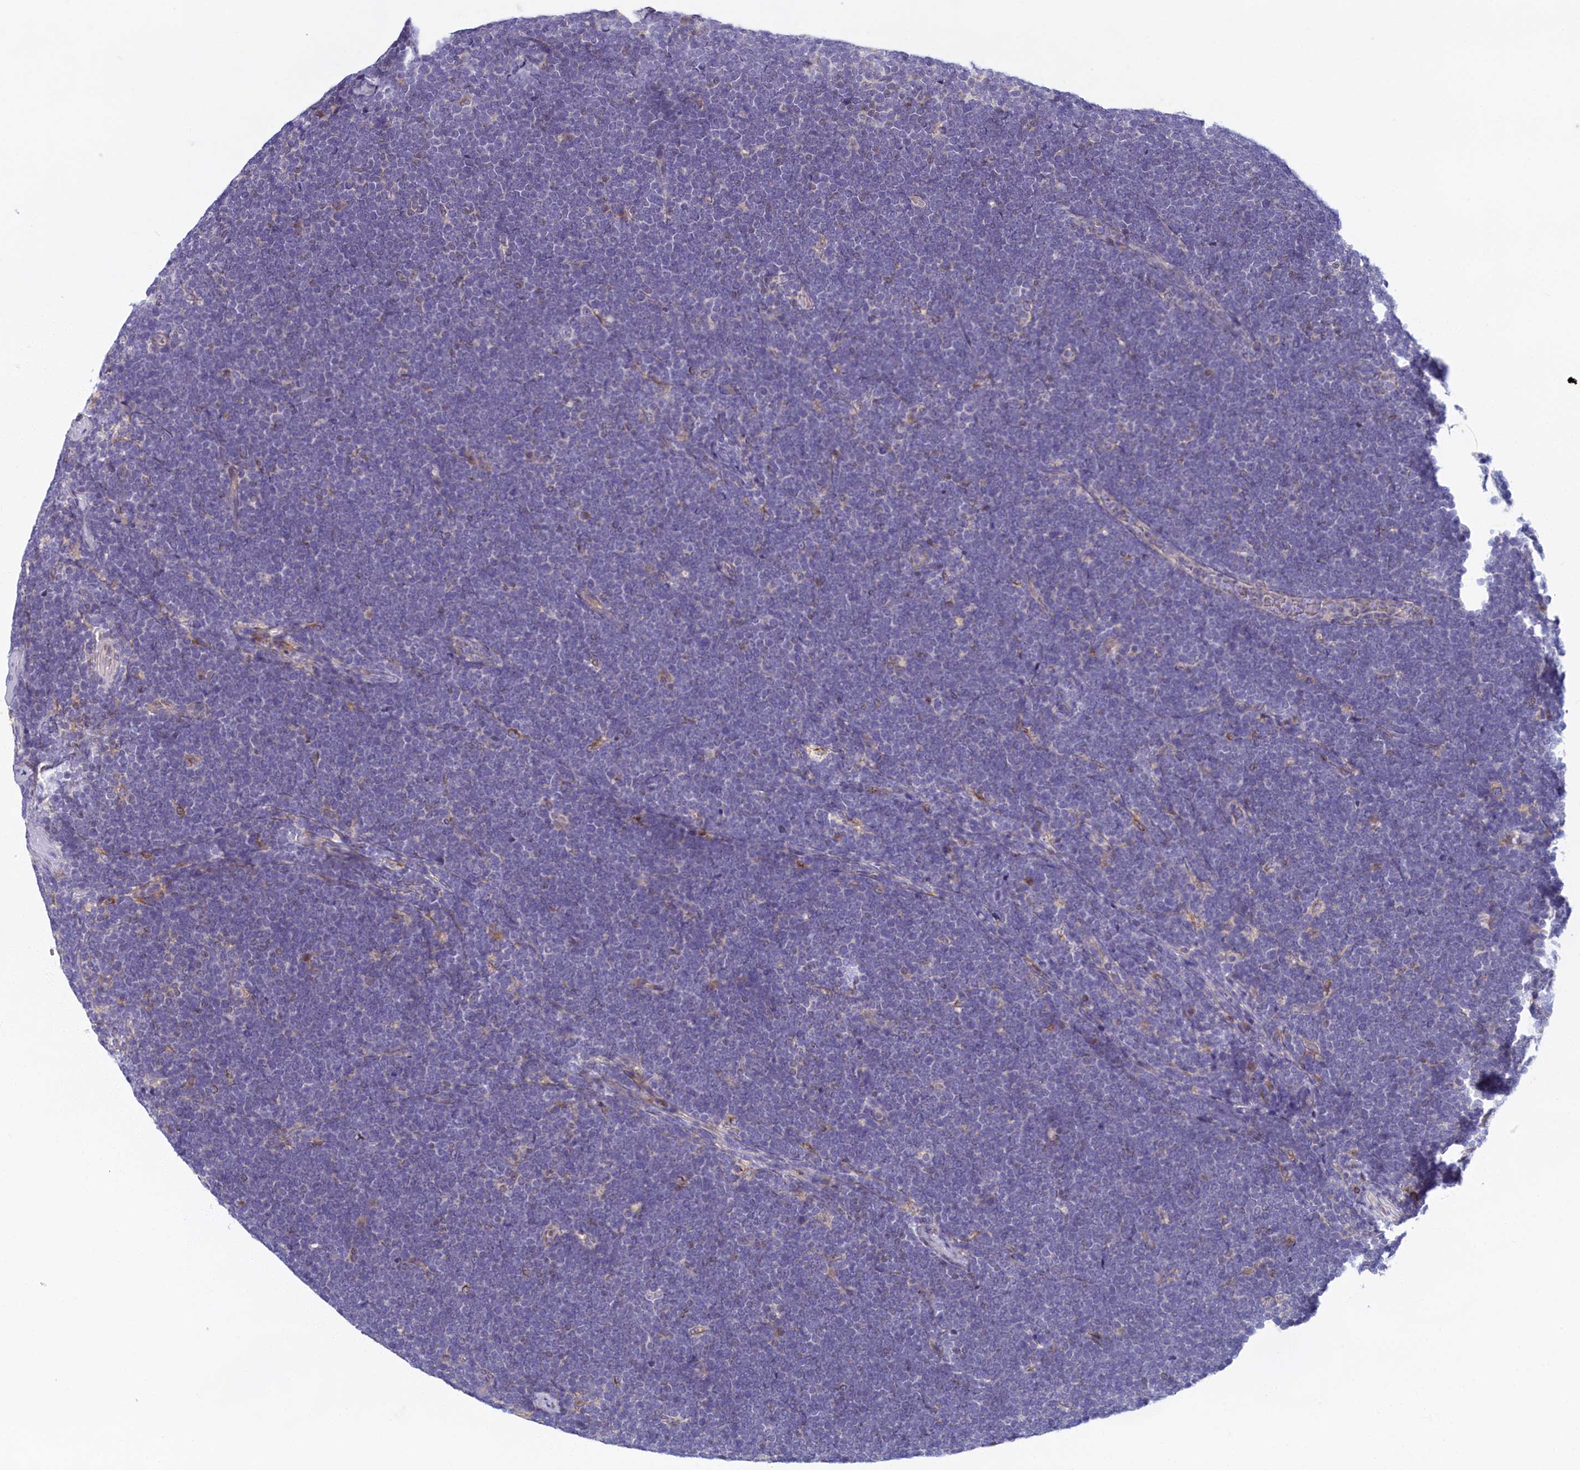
{"staining": {"intensity": "negative", "quantity": "none", "location": "none"}, "tissue": "lymphoma", "cell_type": "Tumor cells", "image_type": "cancer", "snomed": [{"axis": "morphology", "description": "Malignant lymphoma, non-Hodgkin's type, High grade"}, {"axis": "topography", "description": "Lymph node"}], "caption": "This is a micrograph of immunohistochemistry (IHC) staining of malignant lymphoma, non-Hodgkin's type (high-grade), which shows no expression in tumor cells.", "gene": "NOL10", "patient": {"sex": "male", "age": 13}}